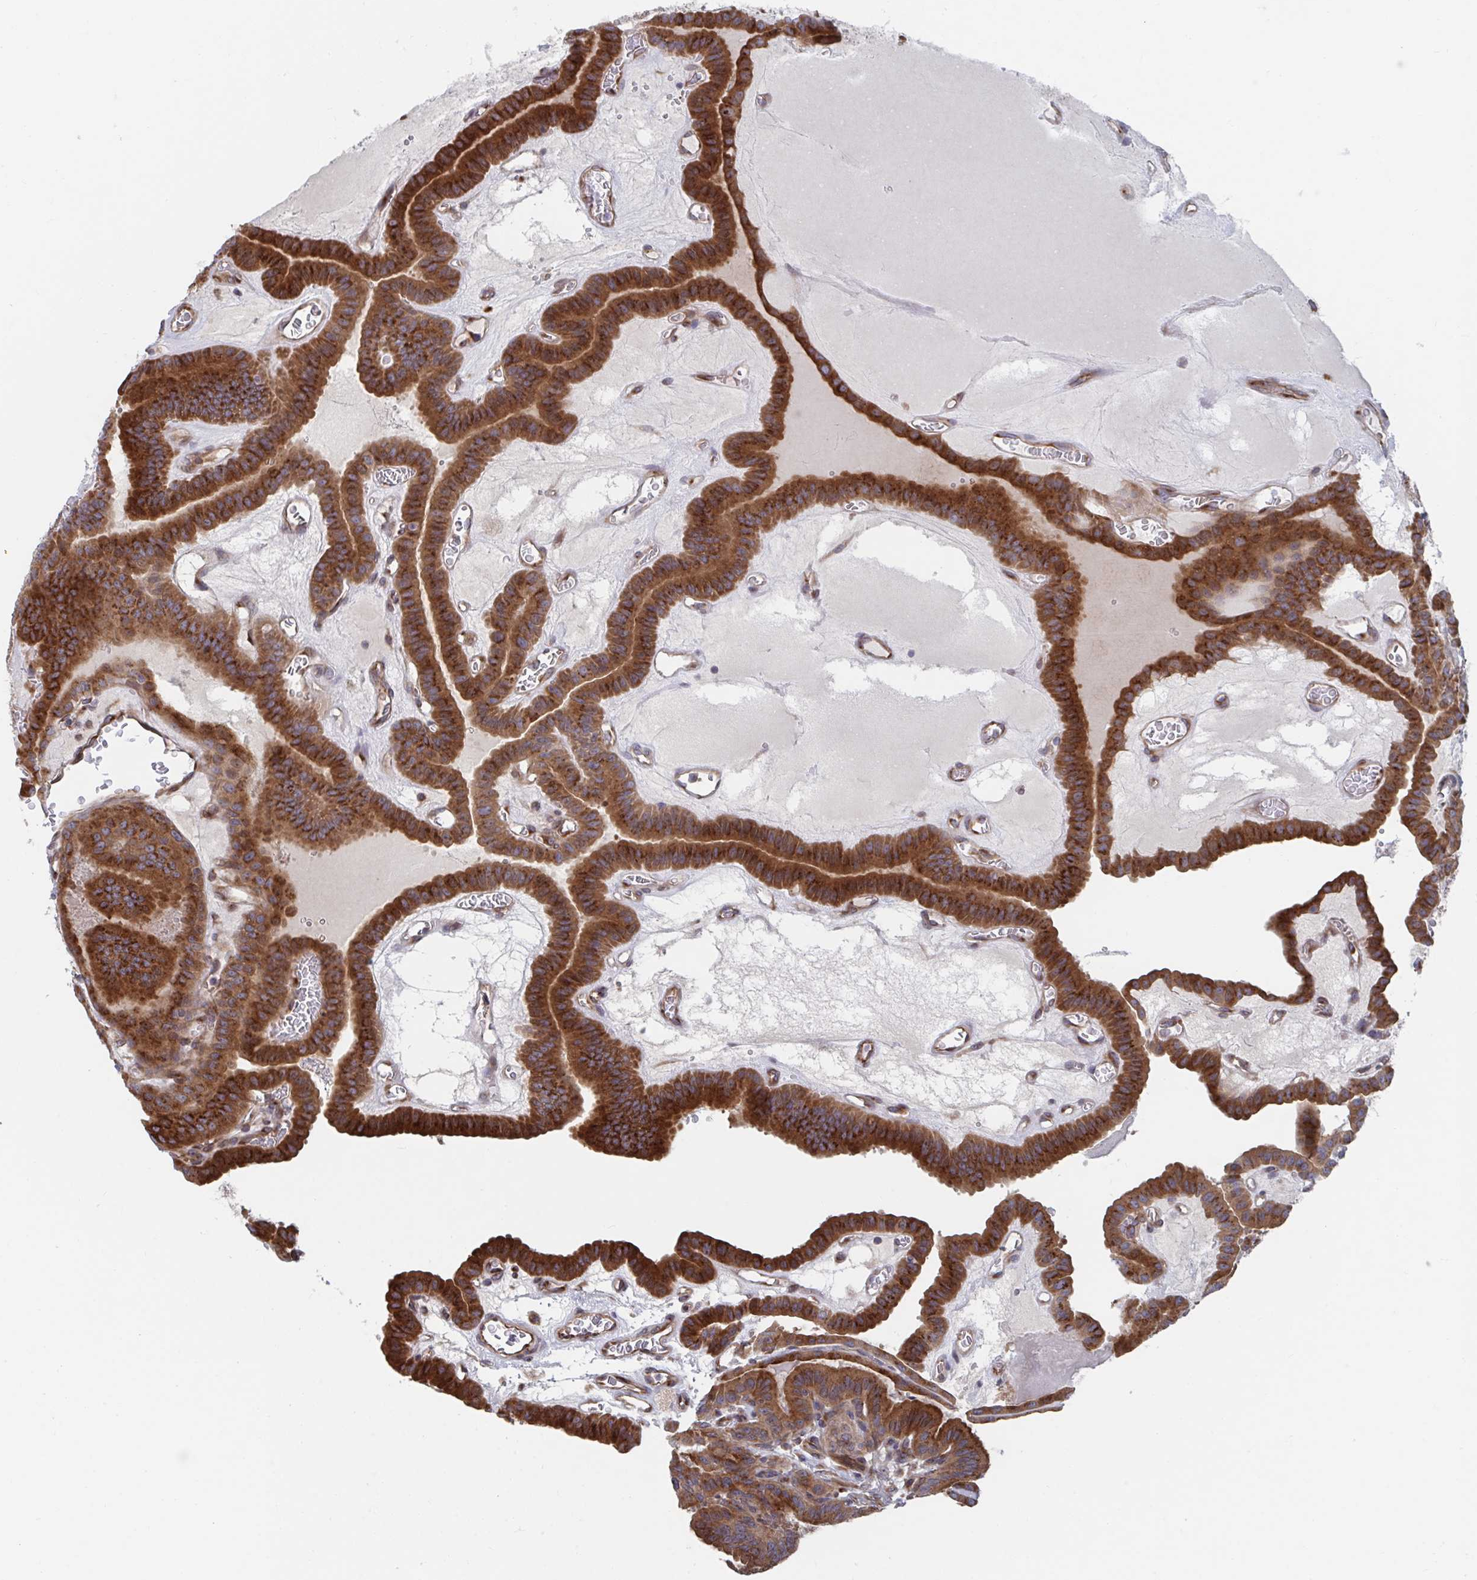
{"staining": {"intensity": "strong", "quantity": ">75%", "location": "cytoplasmic/membranous"}, "tissue": "thyroid cancer", "cell_type": "Tumor cells", "image_type": "cancer", "snomed": [{"axis": "morphology", "description": "Papillary adenocarcinoma, NOS"}, {"axis": "topography", "description": "Thyroid gland"}], "caption": "Immunohistochemical staining of human thyroid papillary adenocarcinoma demonstrates high levels of strong cytoplasmic/membranous protein expression in approximately >75% of tumor cells. The staining was performed using DAB to visualize the protein expression in brown, while the nuclei were stained in blue with hematoxylin (Magnification: 20x).", "gene": "FJX1", "patient": {"sex": "male", "age": 87}}